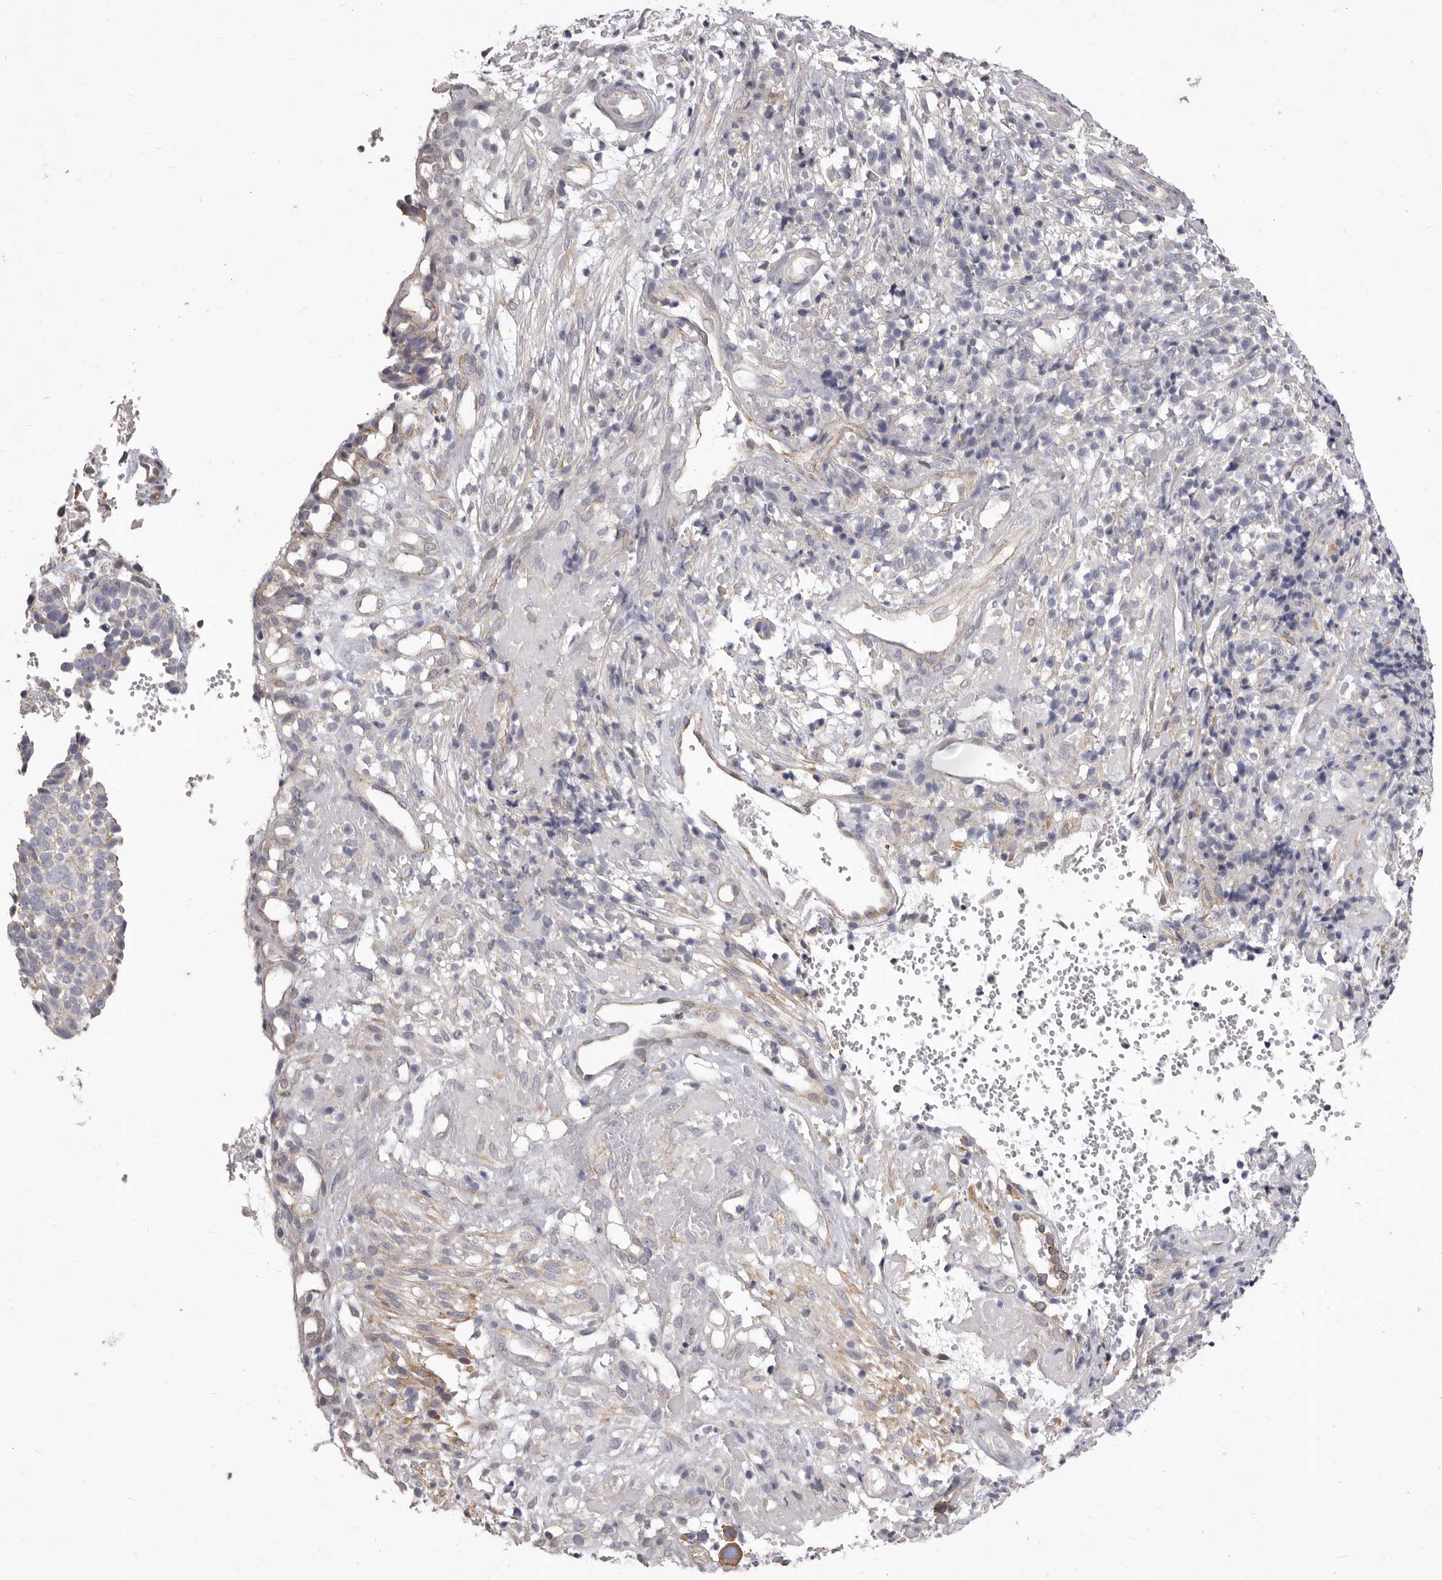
{"staining": {"intensity": "negative", "quantity": "none", "location": "none"}, "tissue": "cervical cancer", "cell_type": "Tumor cells", "image_type": "cancer", "snomed": [{"axis": "morphology", "description": "Squamous cell carcinoma, NOS"}, {"axis": "topography", "description": "Cervix"}], "caption": "Immunohistochemical staining of cervical squamous cell carcinoma reveals no significant positivity in tumor cells. The staining was performed using DAB (3,3'-diaminobenzidine) to visualize the protein expression in brown, while the nuclei were stained in blue with hematoxylin (Magnification: 20x).", "gene": "P2RX6", "patient": {"sex": "female", "age": 74}}